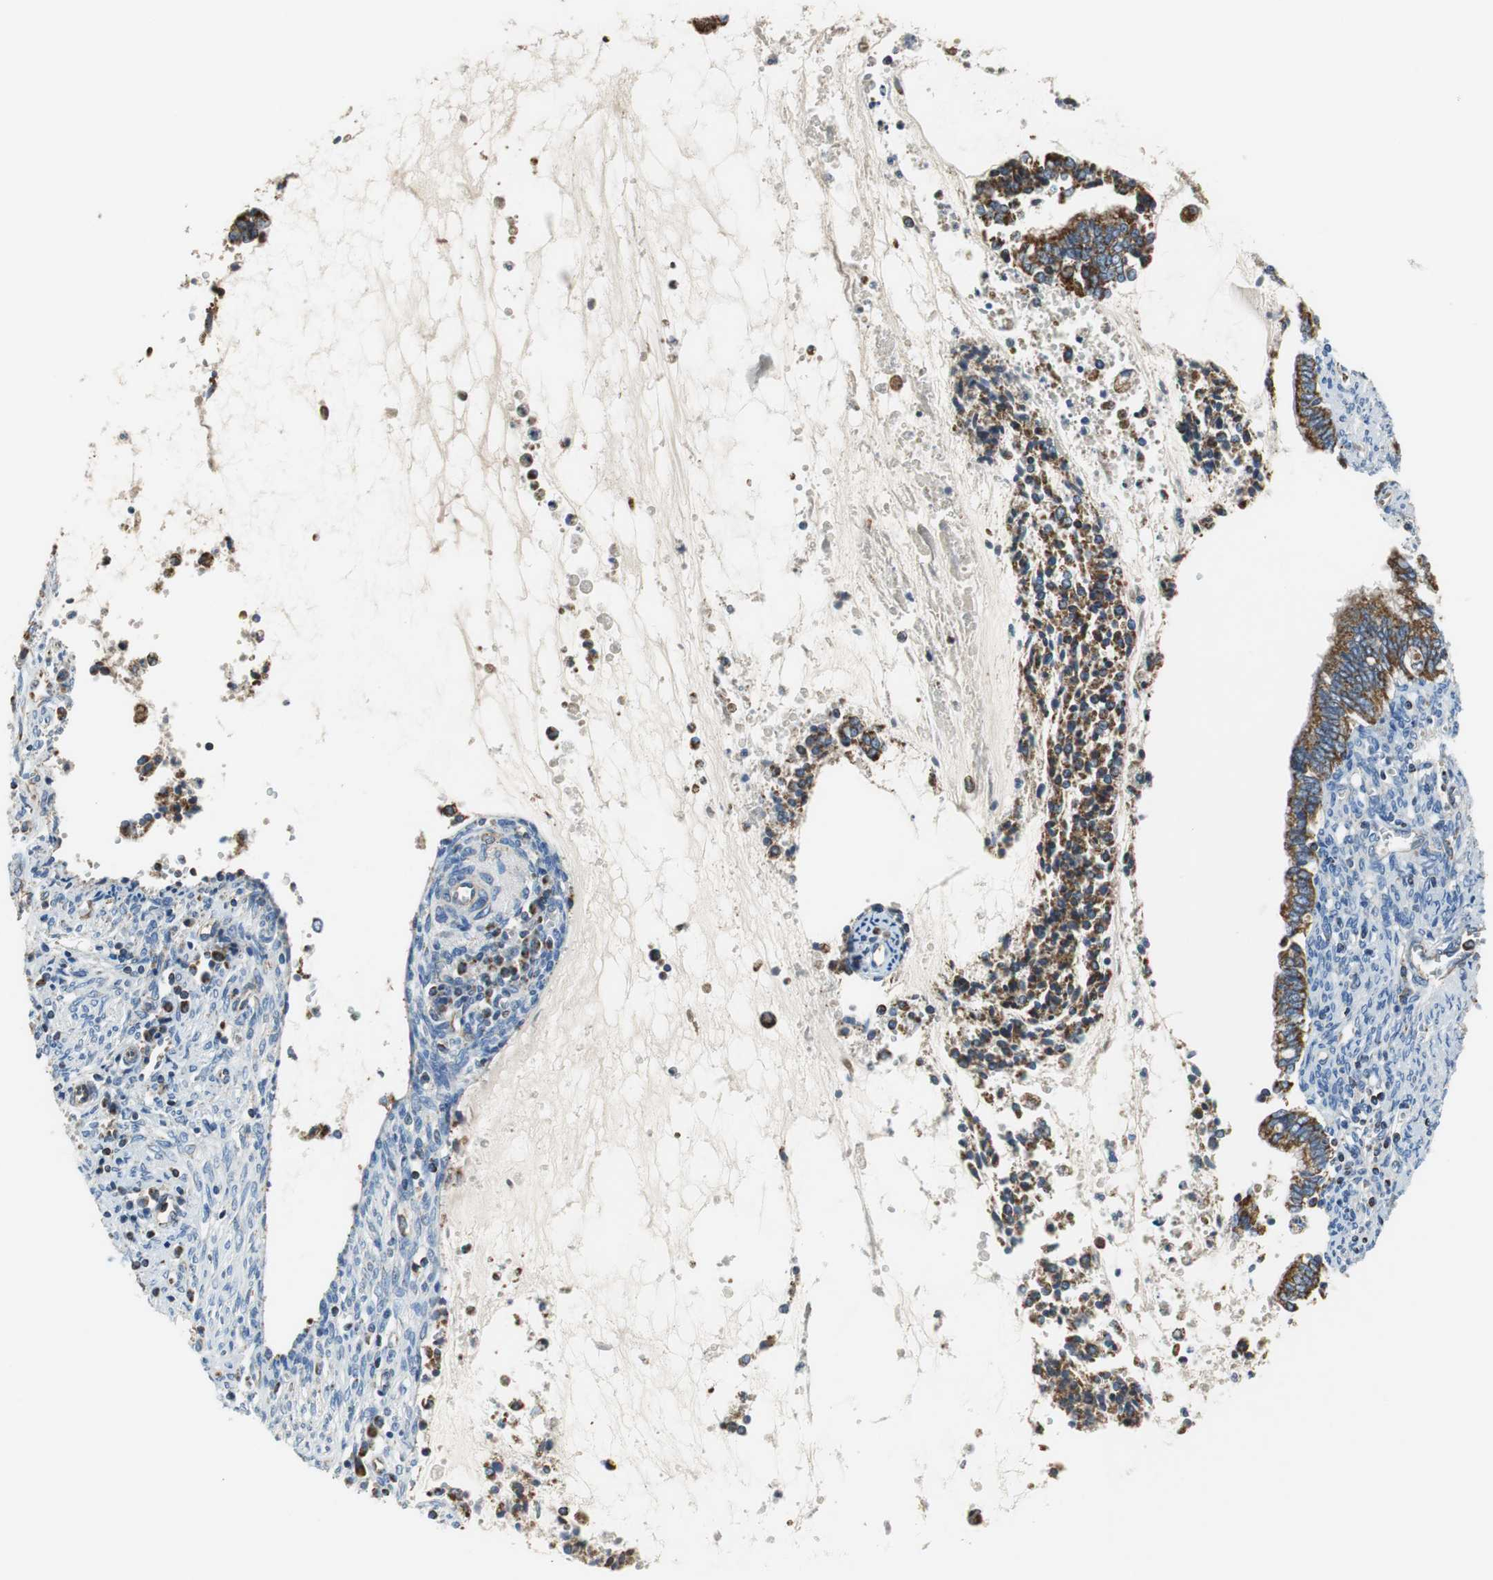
{"staining": {"intensity": "strong", "quantity": ">75%", "location": "cytoplasmic/membranous"}, "tissue": "cervical cancer", "cell_type": "Tumor cells", "image_type": "cancer", "snomed": [{"axis": "morphology", "description": "Adenocarcinoma, NOS"}, {"axis": "topography", "description": "Cervix"}], "caption": "Tumor cells show high levels of strong cytoplasmic/membranous positivity in approximately >75% of cells in adenocarcinoma (cervical).", "gene": "GSTK1", "patient": {"sex": "female", "age": 44}}